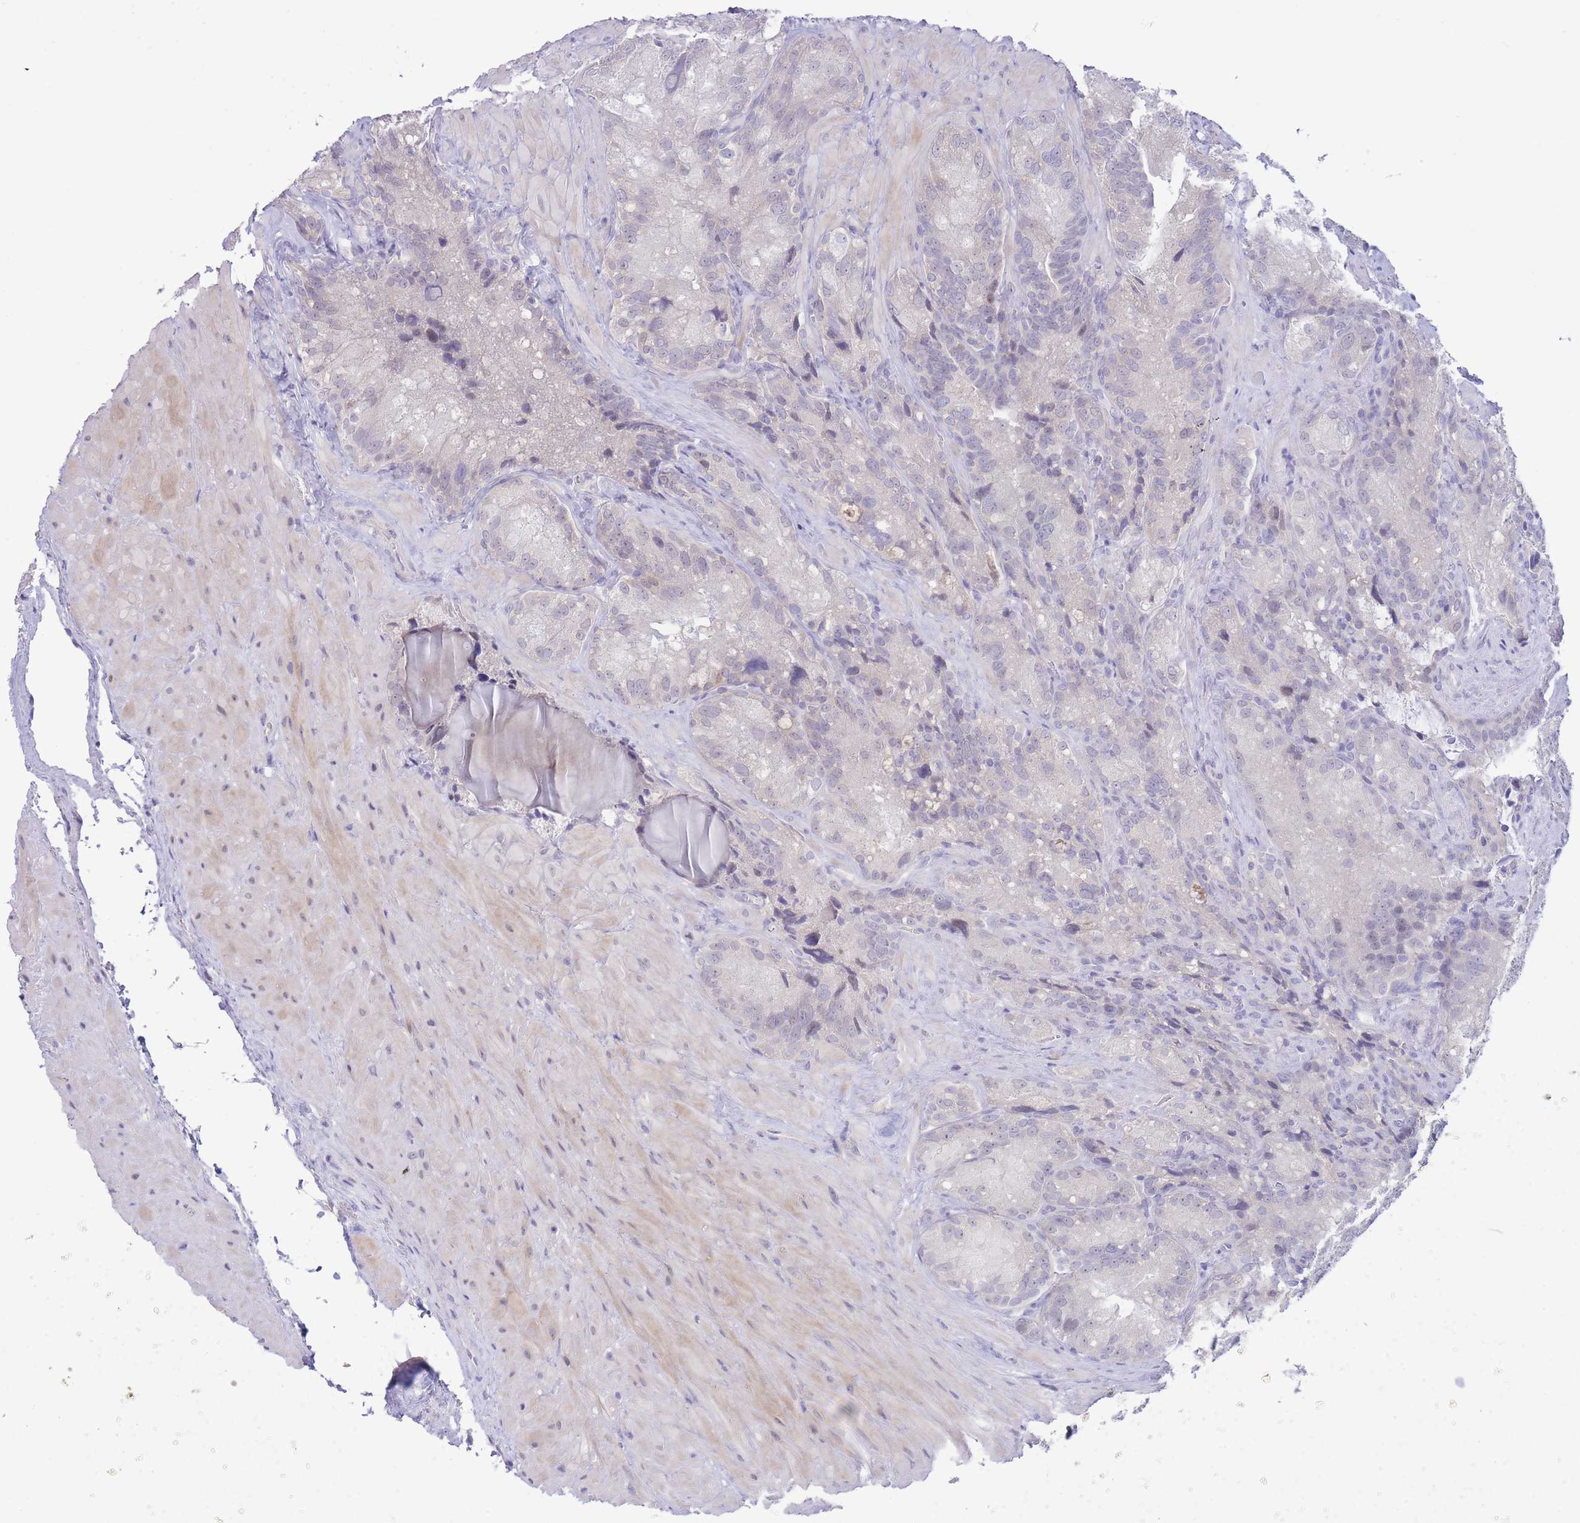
{"staining": {"intensity": "negative", "quantity": "none", "location": "none"}, "tissue": "seminal vesicle", "cell_type": "Glandular cells", "image_type": "normal", "snomed": [{"axis": "morphology", "description": "Normal tissue, NOS"}, {"axis": "topography", "description": "Seminal veicle"}], "caption": "Image shows no protein positivity in glandular cells of normal seminal vesicle. (DAB immunohistochemistry visualized using brightfield microscopy, high magnification).", "gene": "FBXO46", "patient": {"sex": "male", "age": 62}}